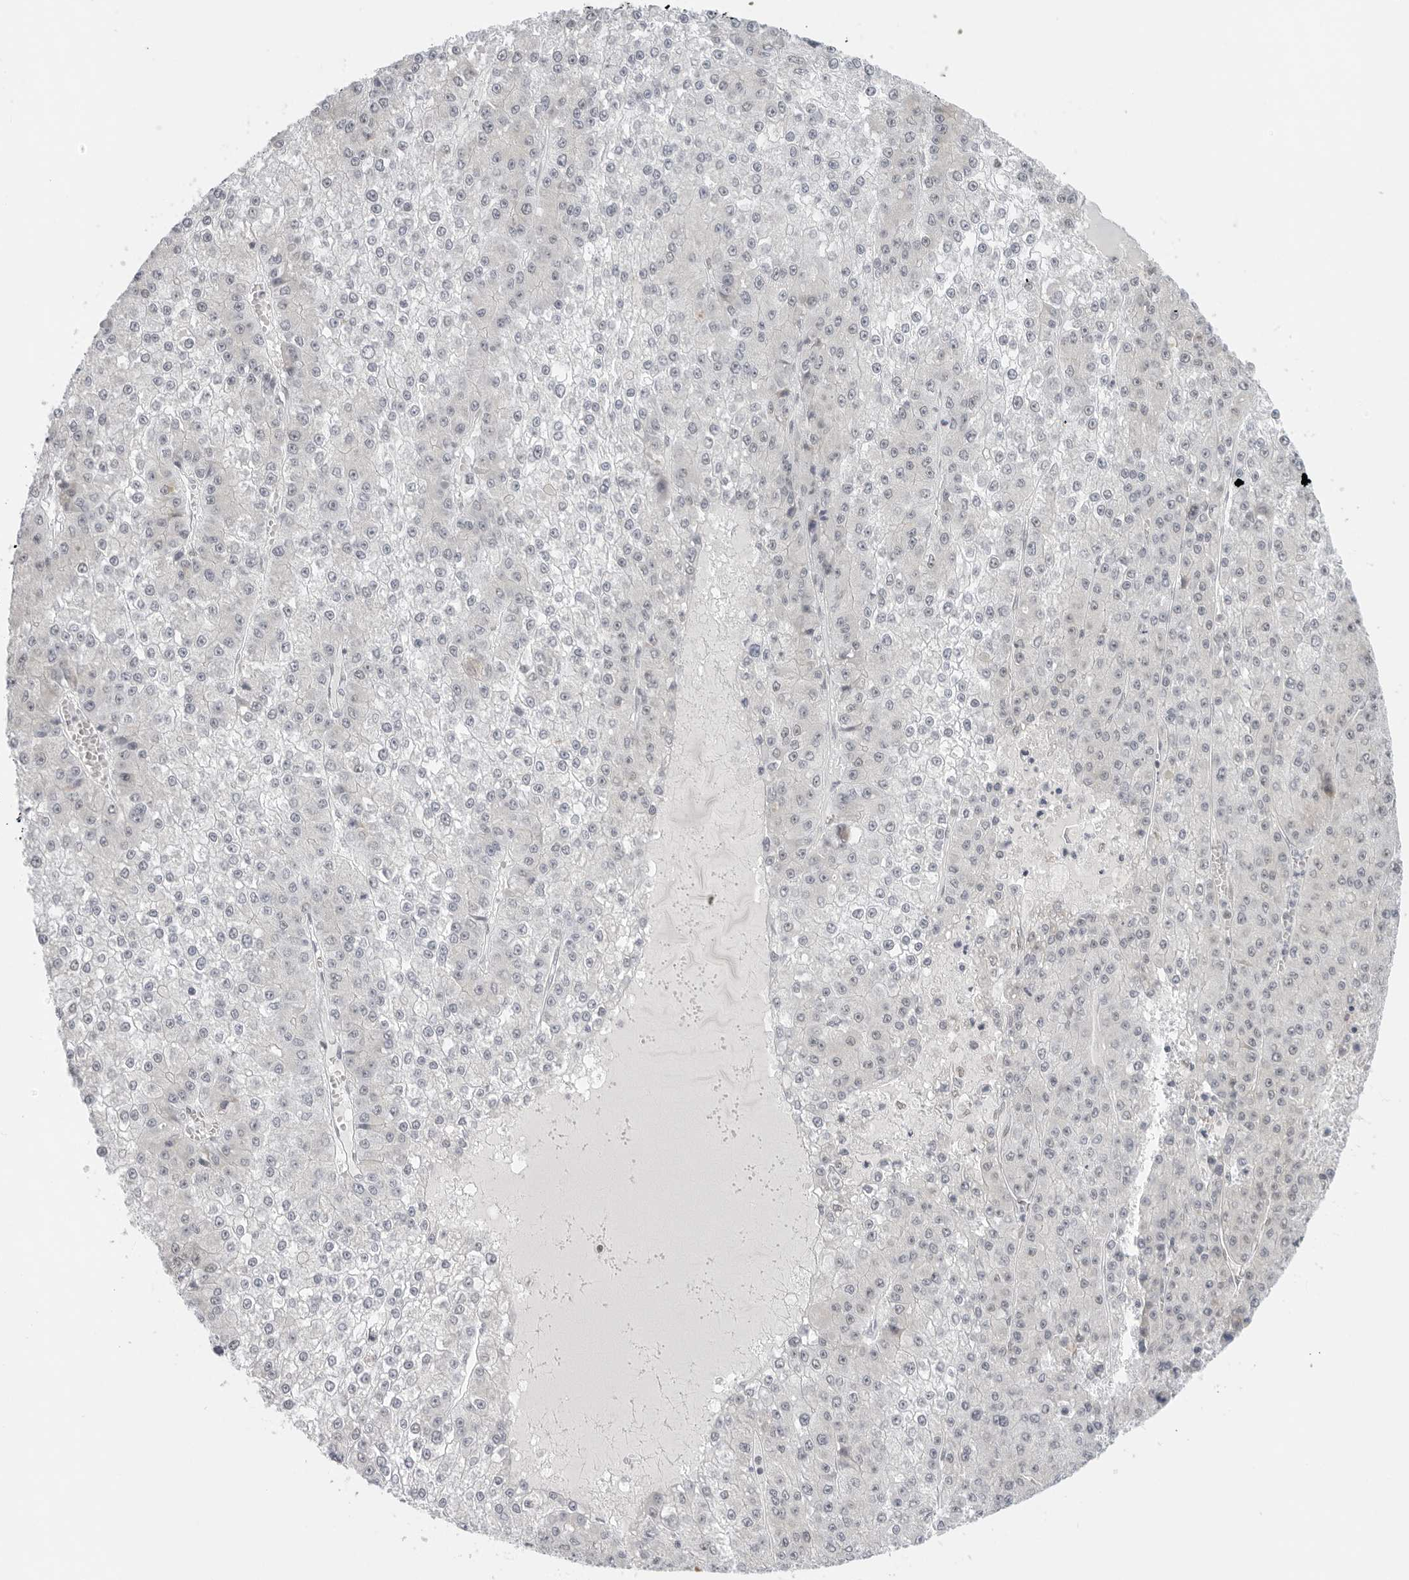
{"staining": {"intensity": "negative", "quantity": "none", "location": "none"}, "tissue": "liver cancer", "cell_type": "Tumor cells", "image_type": "cancer", "snomed": [{"axis": "morphology", "description": "Carcinoma, Hepatocellular, NOS"}, {"axis": "topography", "description": "Liver"}], "caption": "This is an IHC histopathology image of human liver hepatocellular carcinoma. There is no staining in tumor cells.", "gene": "FOXK2", "patient": {"sex": "female", "age": 73}}